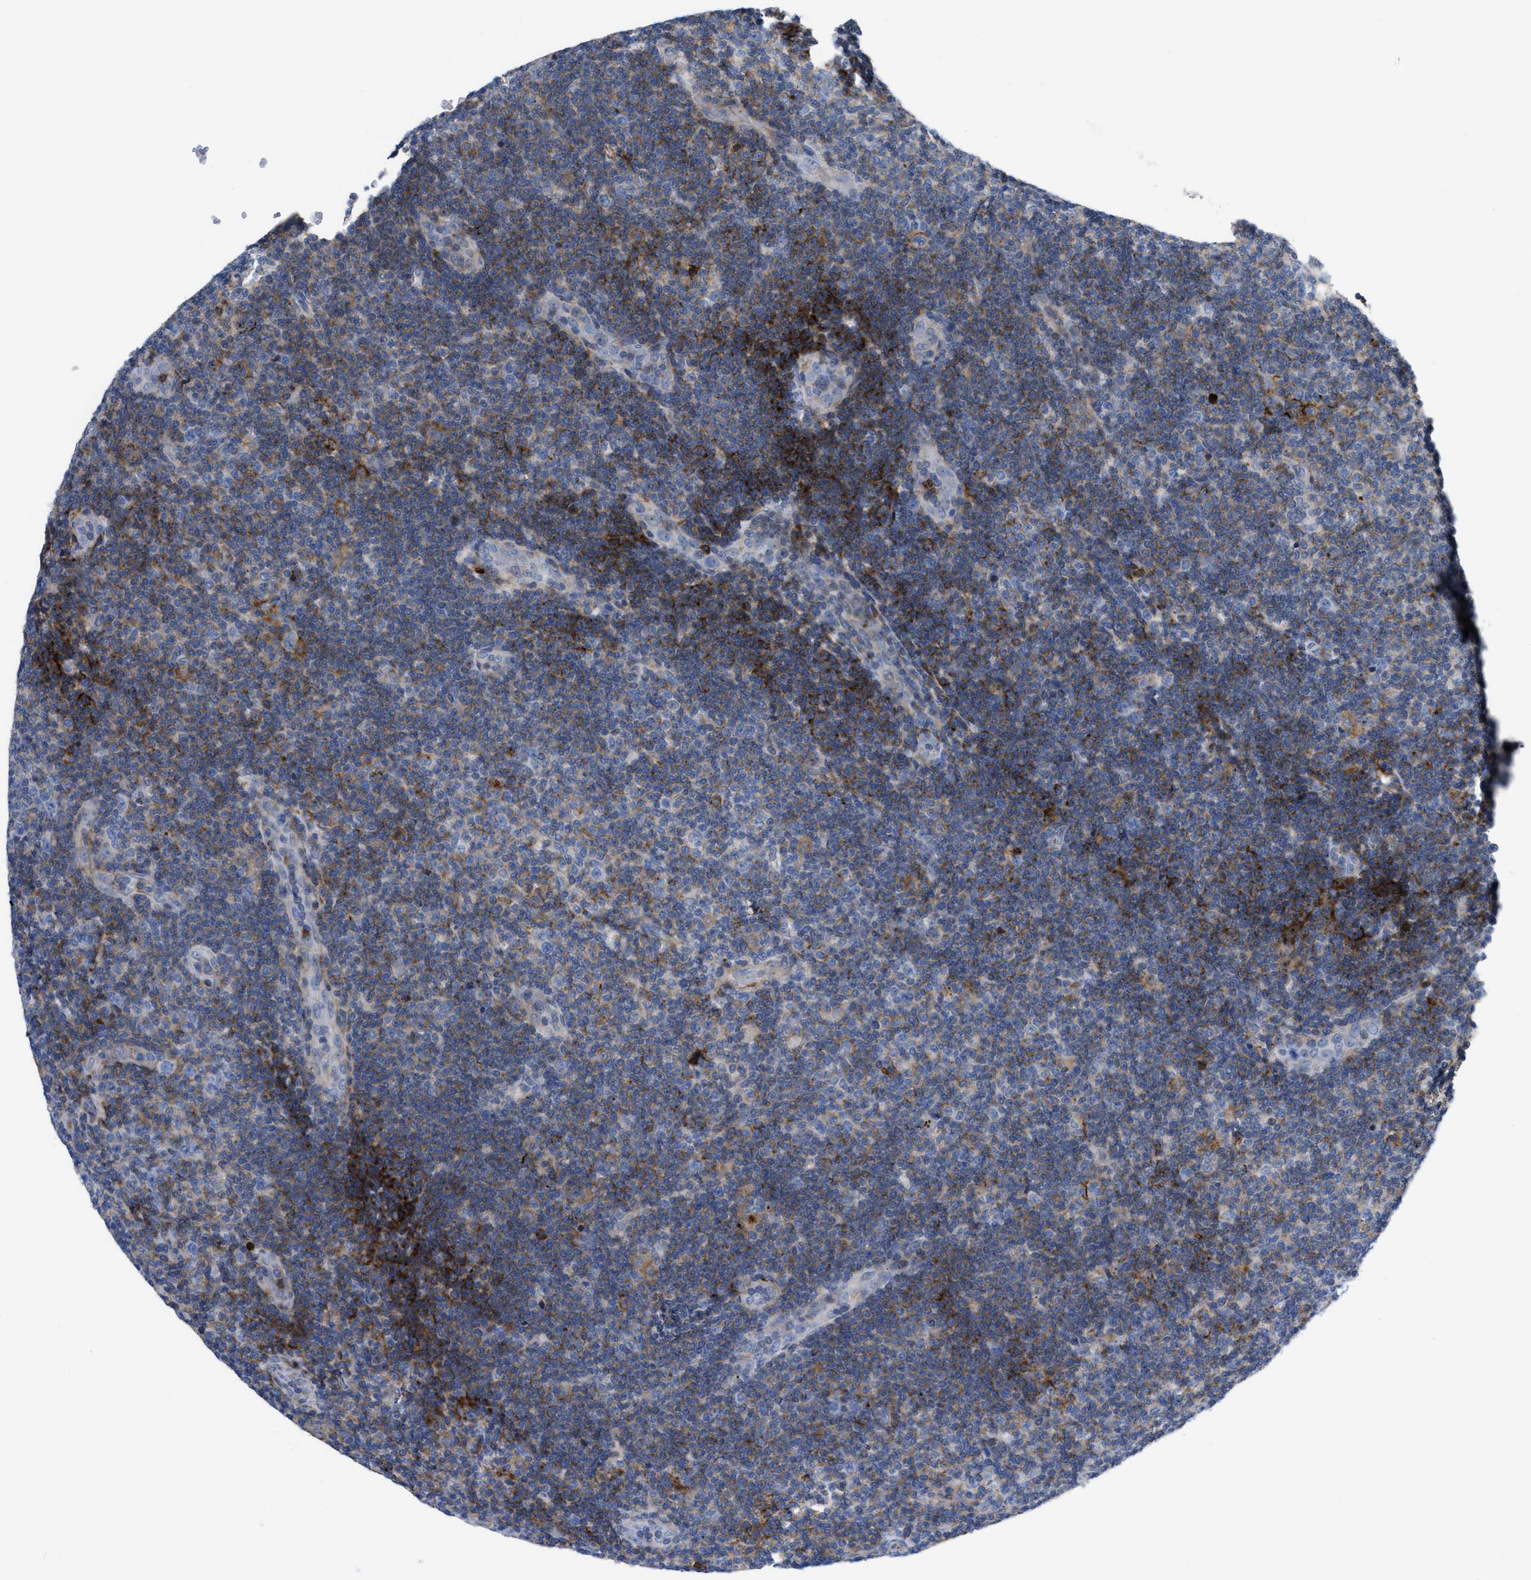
{"staining": {"intensity": "moderate", "quantity": ">75%", "location": "cytoplasmic/membranous"}, "tissue": "lymphoma", "cell_type": "Tumor cells", "image_type": "cancer", "snomed": [{"axis": "morphology", "description": "Malignant lymphoma, non-Hodgkin's type, Low grade"}, {"axis": "topography", "description": "Lymph node"}], "caption": "Protein expression analysis of human lymphoma reveals moderate cytoplasmic/membranous positivity in approximately >75% of tumor cells.", "gene": "PRMT2", "patient": {"sex": "male", "age": 83}}